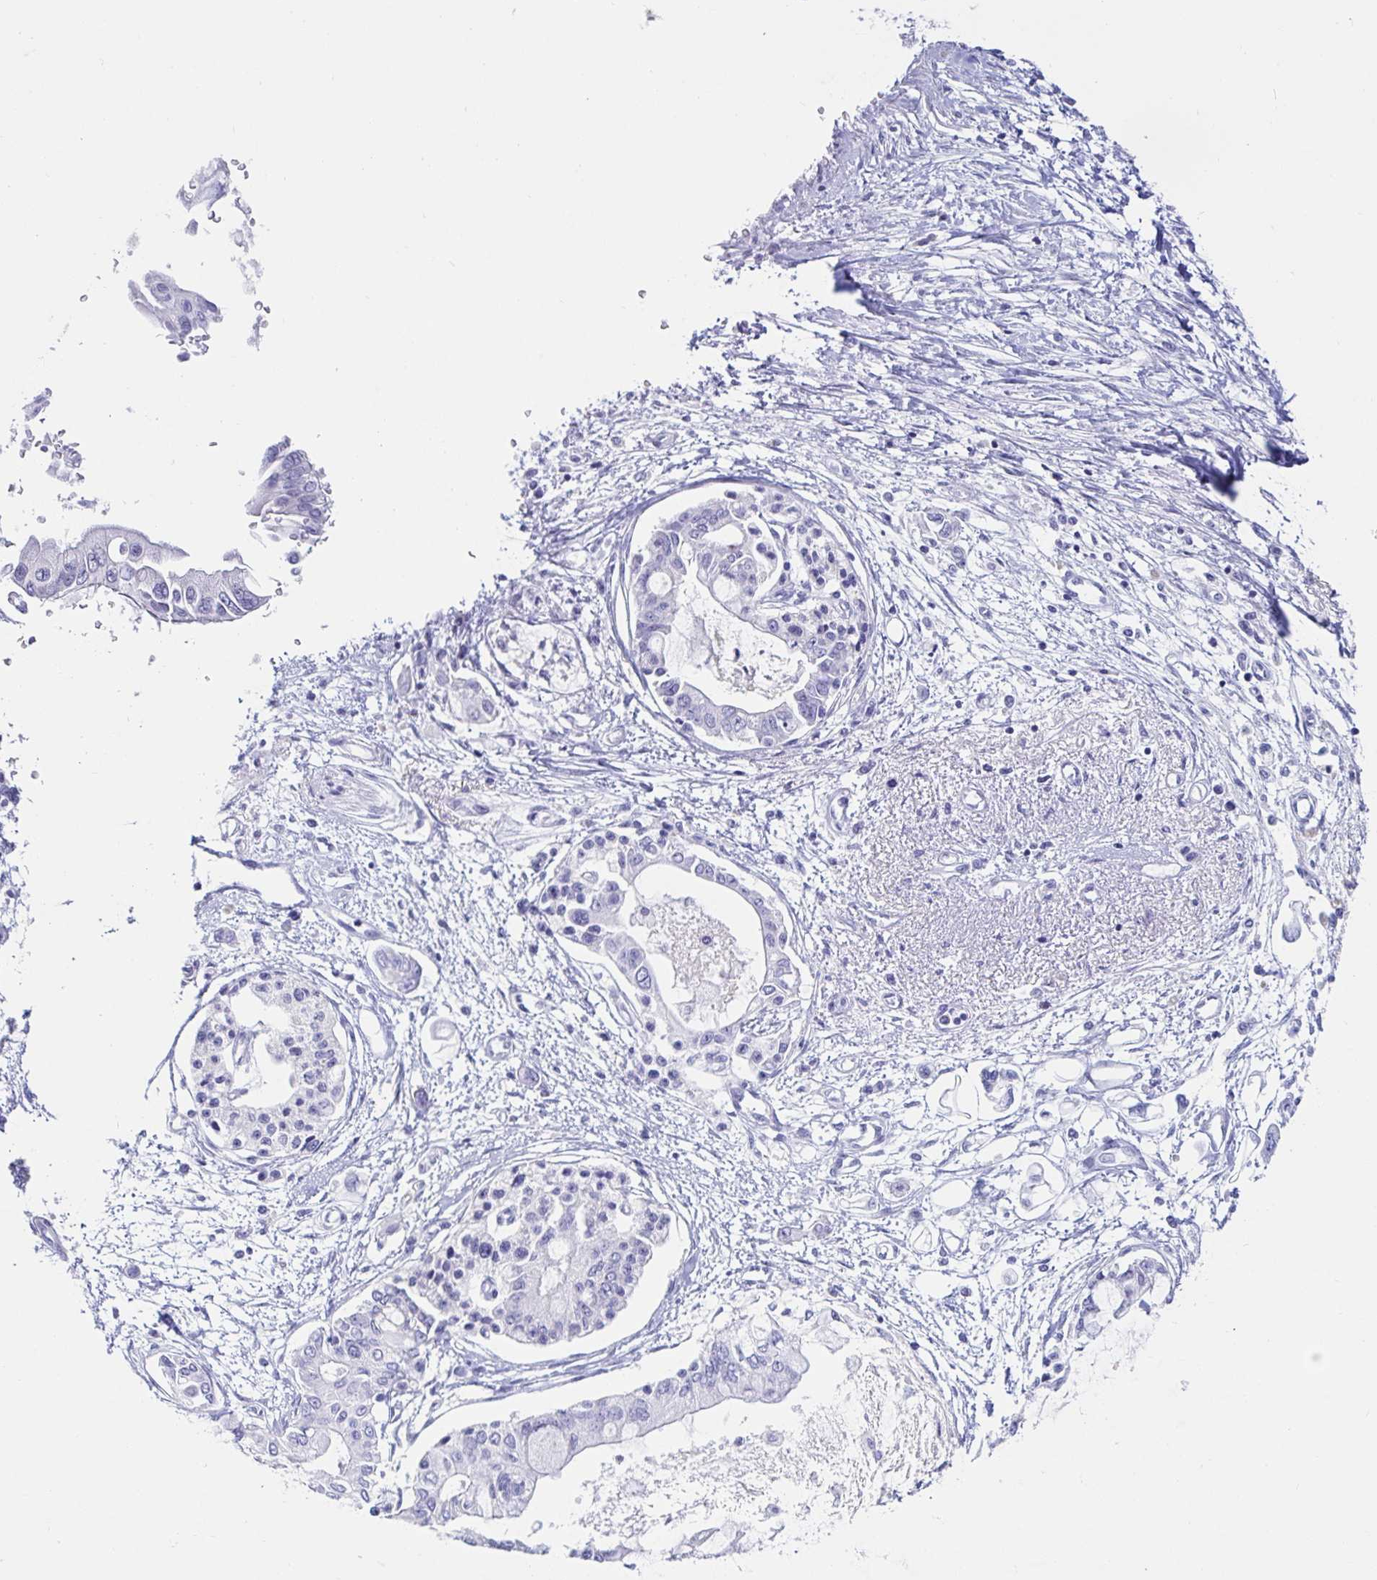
{"staining": {"intensity": "negative", "quantity": "none", "location": "none"}, "tissue": "pancreatic cancer", "cell_type": "Tumor cells", "image_type": "cancer", "snomed": [{"axis": "morphology", "description": "Adenocarcinoma, NOS"}, {"axis": "topography", "description": "Pancreas"}], "caption": "Pancreatic adenocarcinoma stained for a protein using immunohistochemistry displays no staining tumor cells.", "gene": "C4orf17", "patient": {"sex": "female", "age": 77}}